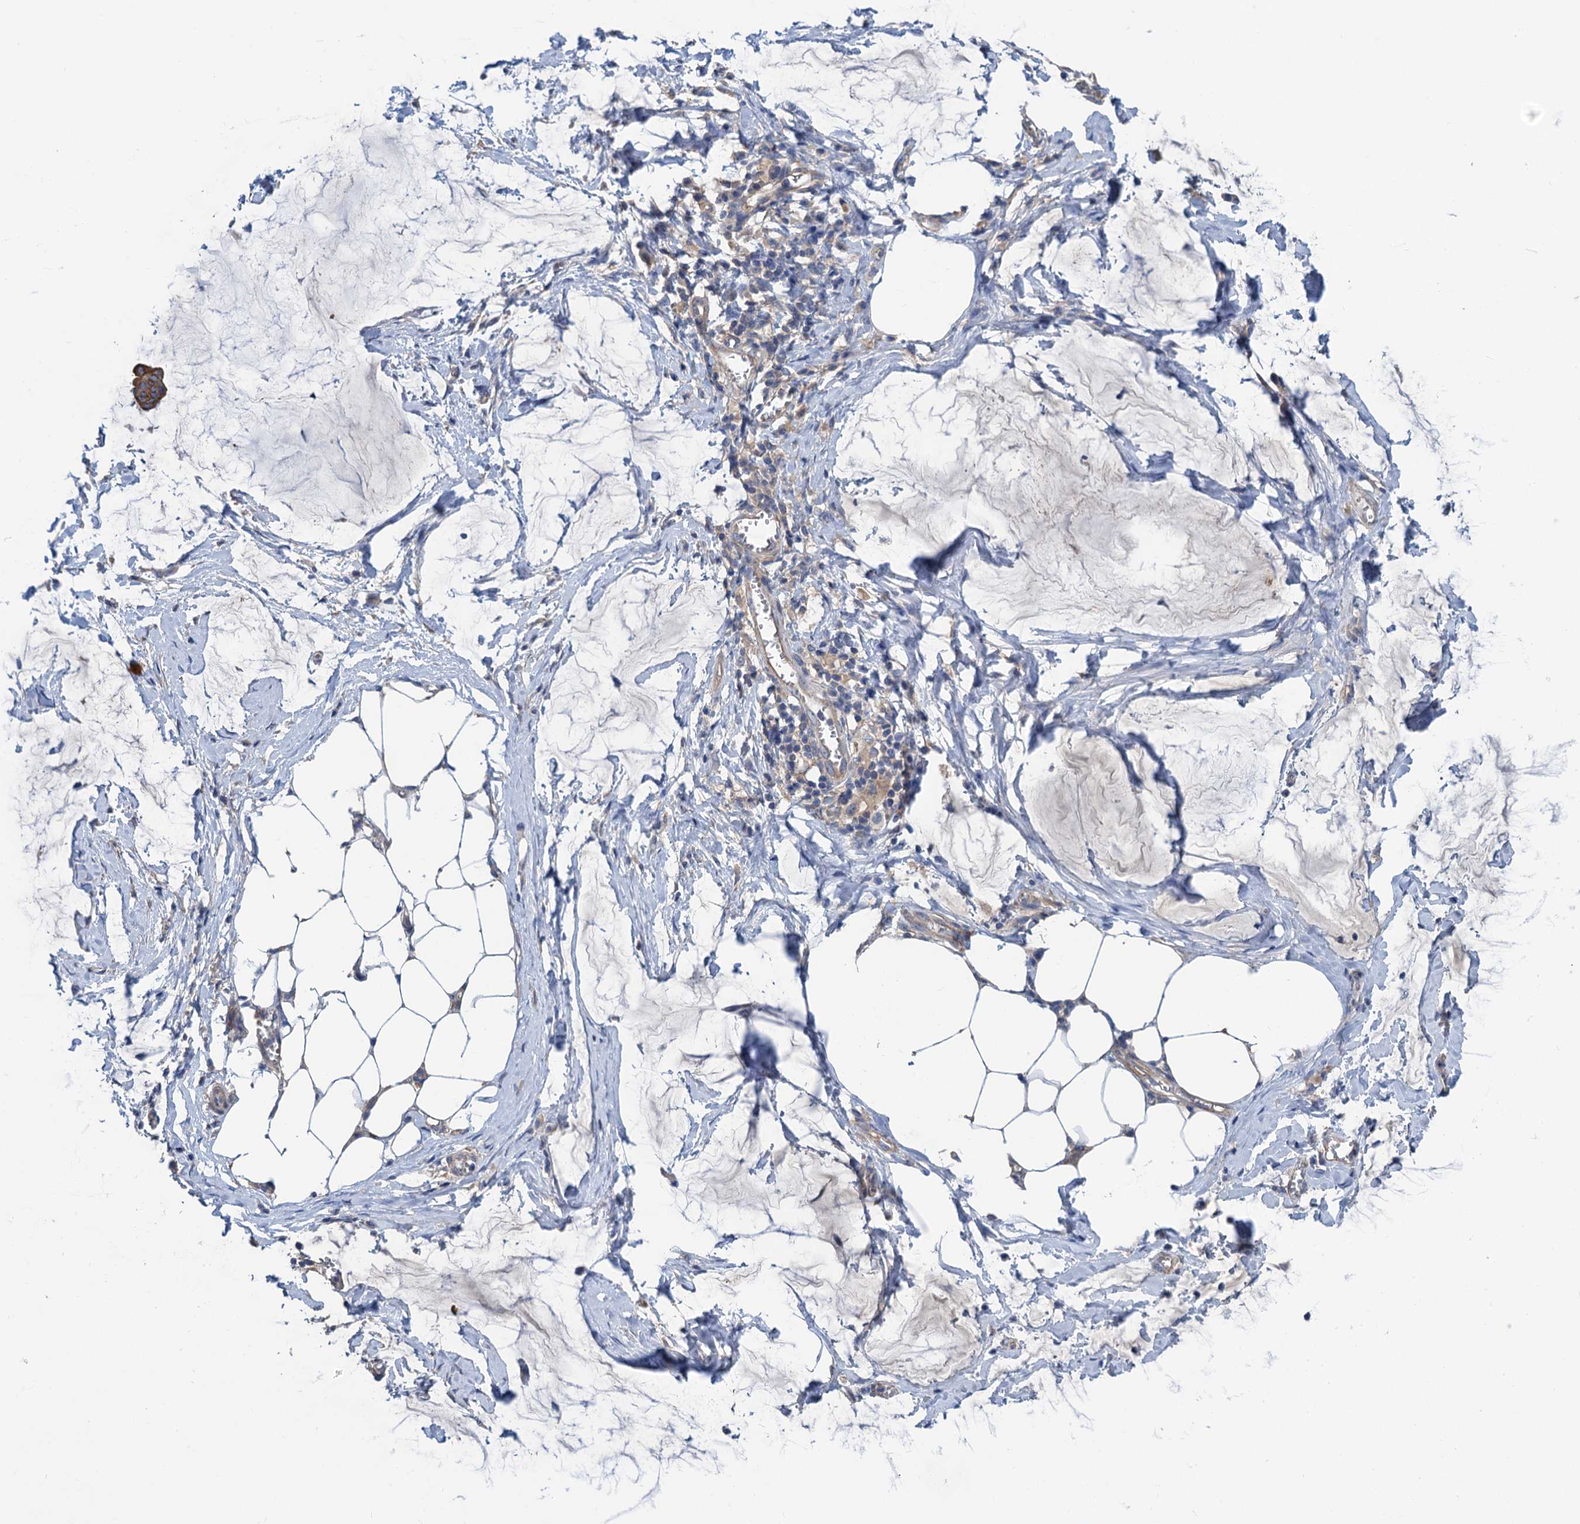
{"staining": {"intensity": "moderate", "quantity": ">75%", "location": "cytoplasmic/membranous"}, "tissue": "ovarian cancer", "cell_type": "Tumor cells", "image_type": "cancer", "snomed": [{"axis": "morphology", "description": "Cystadenocarcinoma, mucinous, NOS"}, {"axis": "topography", "description": "Ovary"}], "caption": "Mucinous cystadenocarcinoma (ovarian) stained with immunohistochemistry shows moderate cytoplasmic/membranous expression in approximately >75% of tumor cells.", "gene": "SMCO3", "patient": {"sex": "female", "age": 73}}